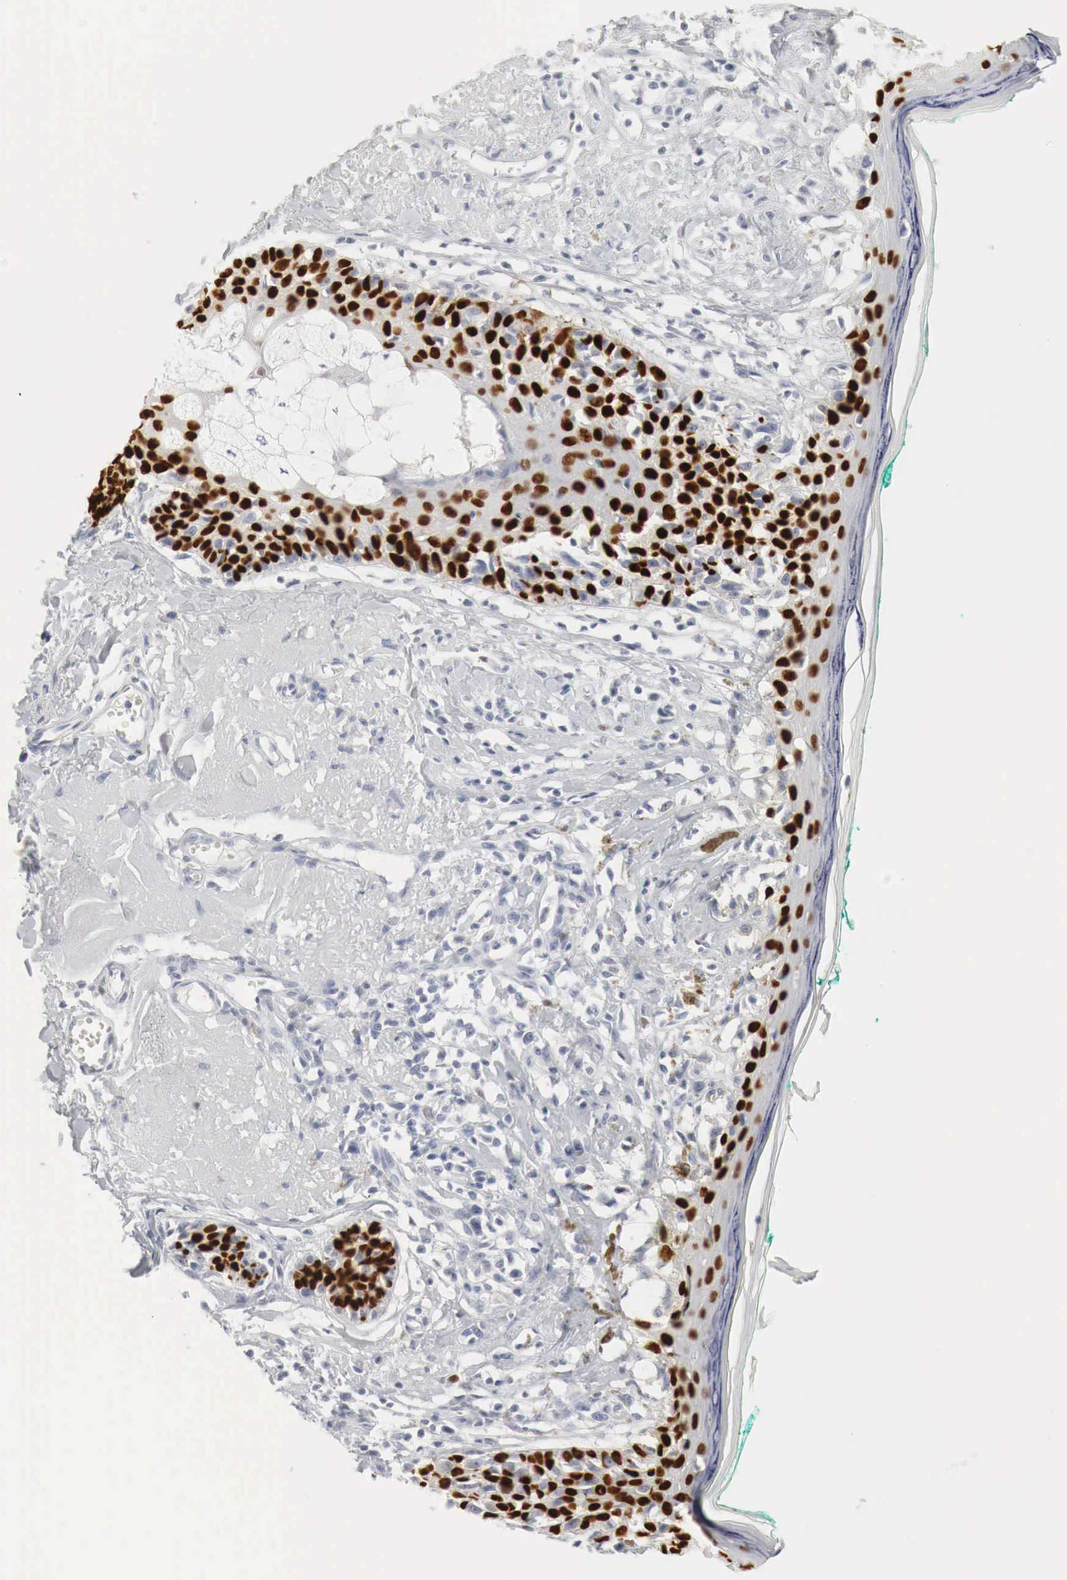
{"staining": {"intensity": "weak", "quantity": "<25%", "location": "cytoplasmic/membranous"}, "tissue": "melanoma", "cell_type": "Tumor cells", "image_type": "cancer", "snomed": [{"axis": "morphology", "description": "Malignant melanoma, NOS"}, {"axis": "topography", "description": "Skin"}], "caption": "This is an immunohistochemistry photomicrograph of malignant melanoma. There is no positivity in tumor cells.", "gene": "TP63", "patient": {"sex": "male", "age": 80}}